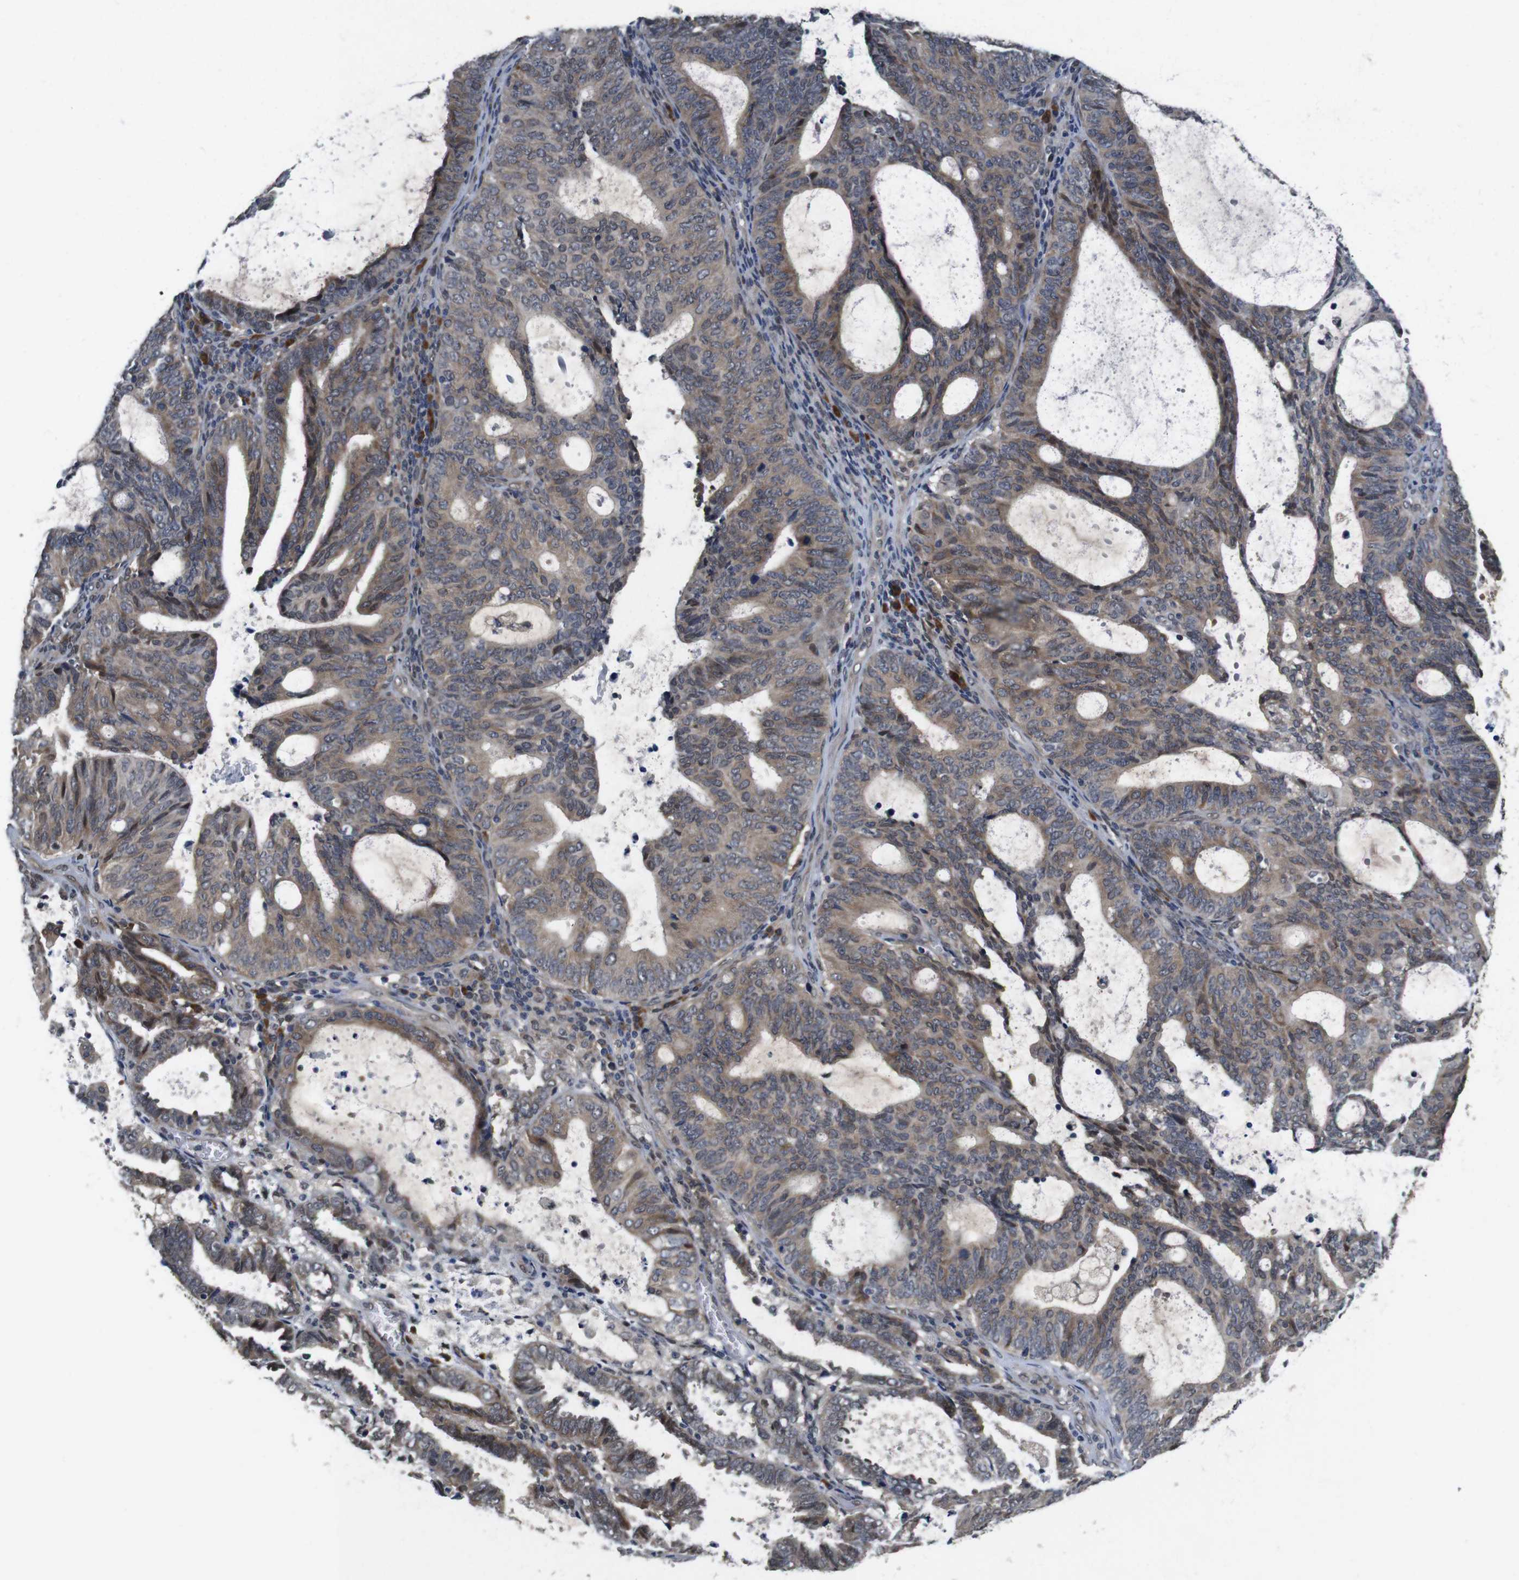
{"staining": {"intensity": "weak", "quantity": ">75%", "location": "cytoplasmic/membranous"}, "tissue": "endometrial cancer", "cell_type": "Tumor cells", "image_type": "cancer", "snomed": [{"axis": "morphology", "description": "Adenocarcinoma, NOS"}, {"axis": "topography", "description": "Uterus"}], "caption": "Human endometrial cancer stained with a protein marker displays weak staining in tumor cells.", "gene": "ZBTB46", "patient": {"sex": "female", "age": 83}}